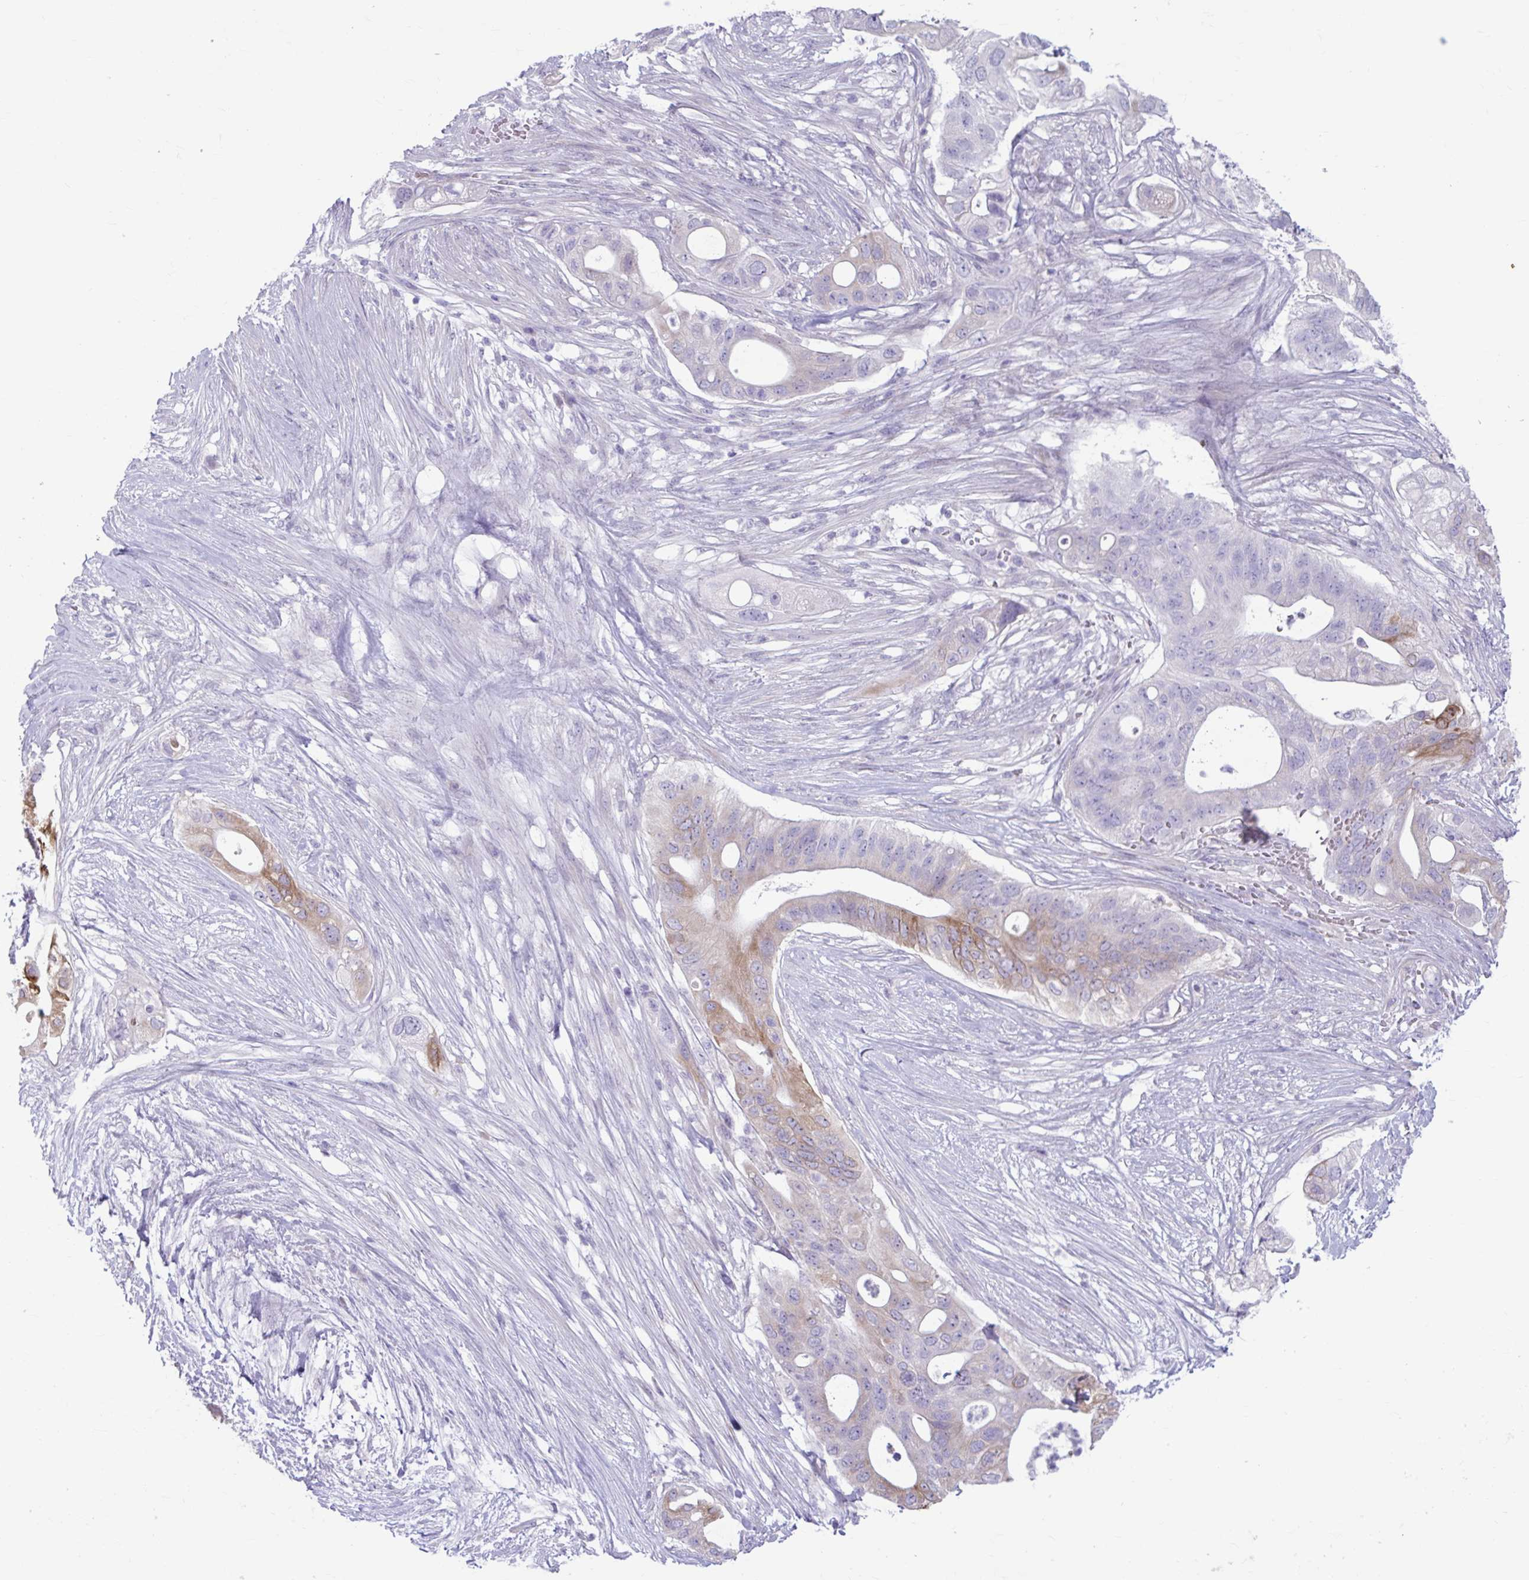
{"staining": {"intensity": "moderate", "quantity": "<25%", "location": "cytoplasmic/membranous"}, "tissue": "pancreatic cancer", "cell_type": "Tumor cells", "image_type": "cancer", "snomed": [{"axis": "morphology", "description": "Adenocarcinoma, NOS"}, {"axis": "topography", "description": "Pancreas"}], "caption": "The immunohistochemical stain highlights moderate cytoplasmic/membranous staining in tumor cells of pancreatic adenocarcinoma tissue.", "gene": "MSMO1", "patient": {"sex": "female", "age": 72}}